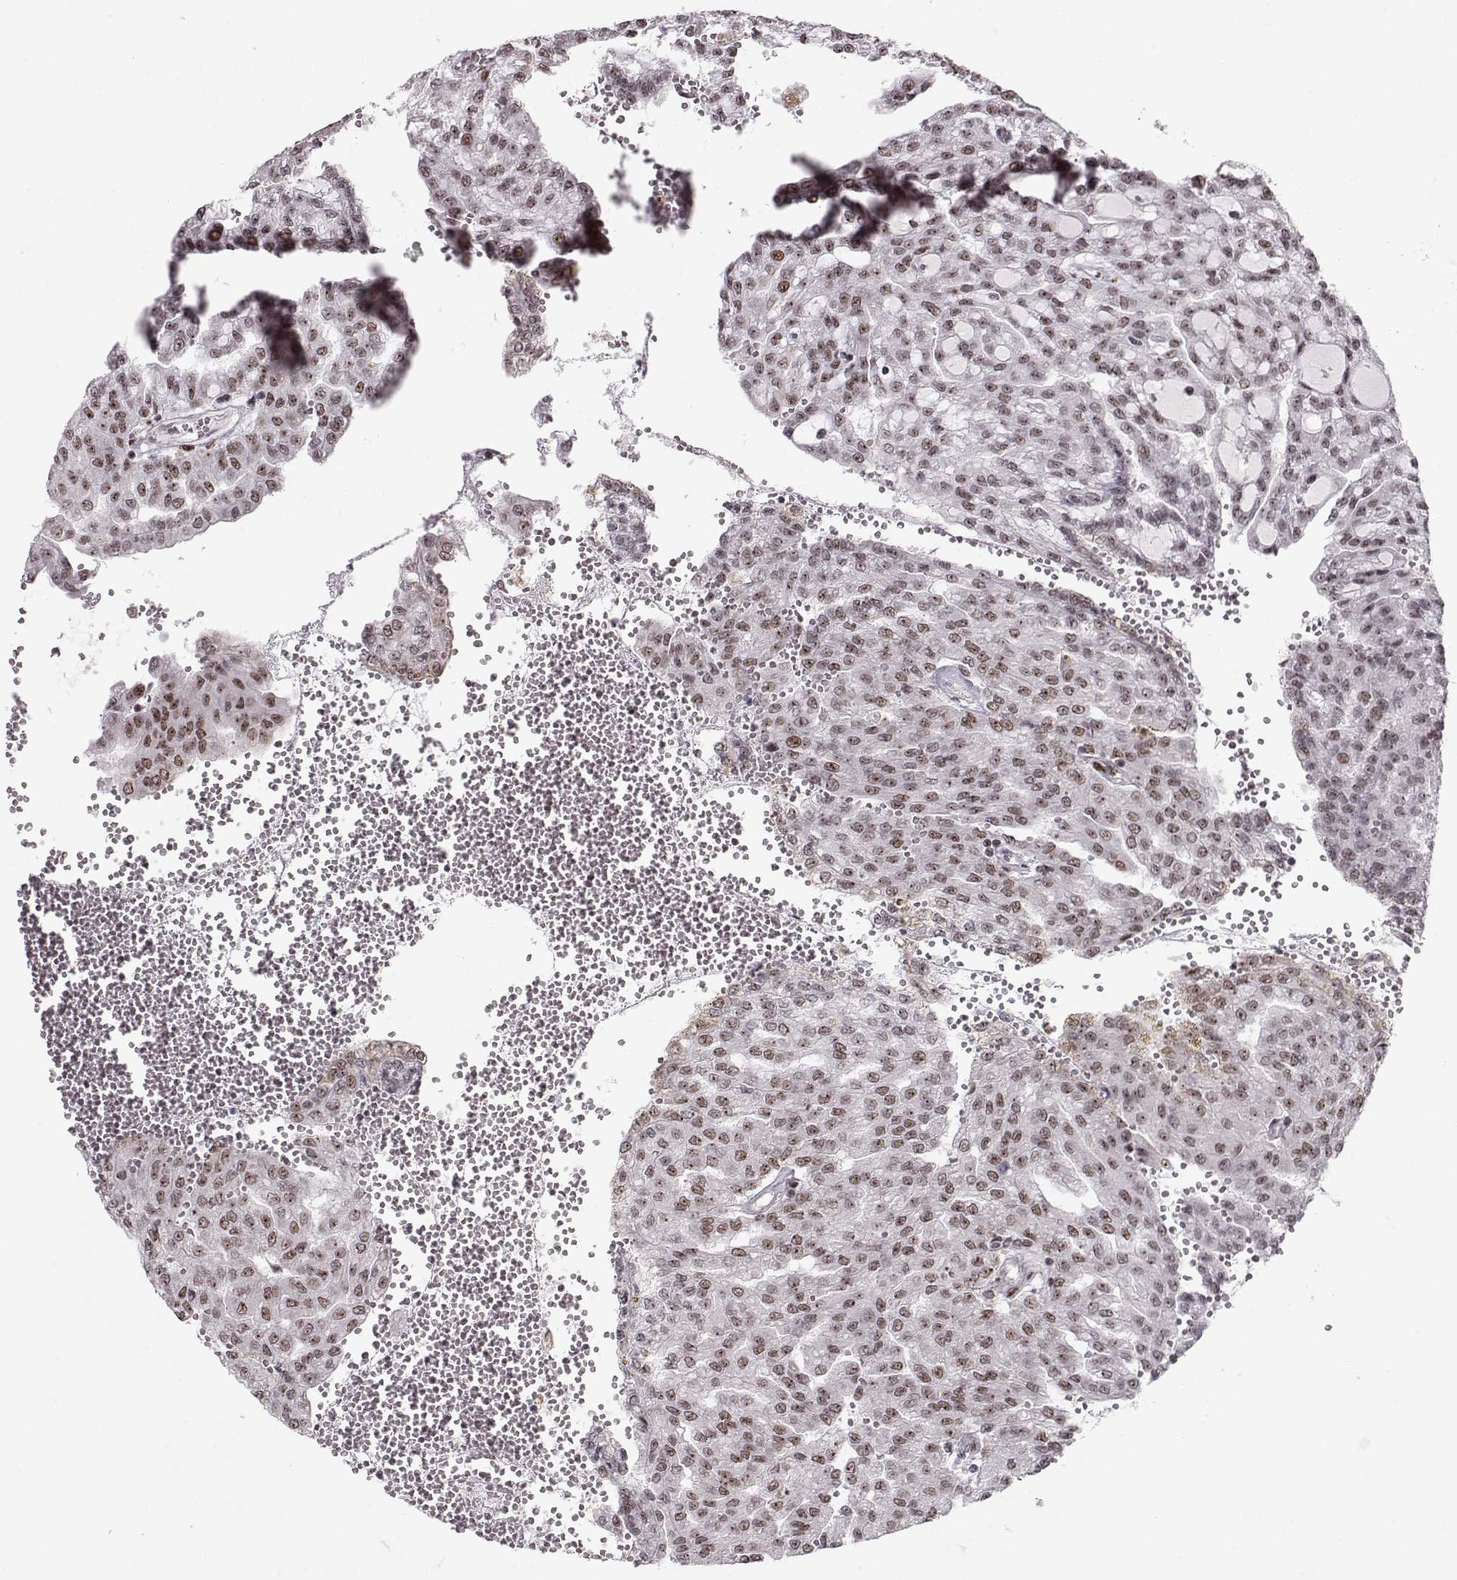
{"staining": {"intensity": "moderate", "quantity": "<25%", "location": "nuclear"}, "tissue": "renal cancer", "cell_type": "Tumor cells", "image_type": "cancer", "snomed": [{"axis": "morphology", "description": "Adenocarcinoma, NOS"}, {"axis": "topography", "description": "Kidney"}], "caption": "The image shows immunohistochemical staining of renal cancer (adenocarcinoma). There is moderate nuclear positivity is present in approximately <25% of tumor cells.", "gene": "SNAPC2", "patient": {"sex": "male", "age": 63}}